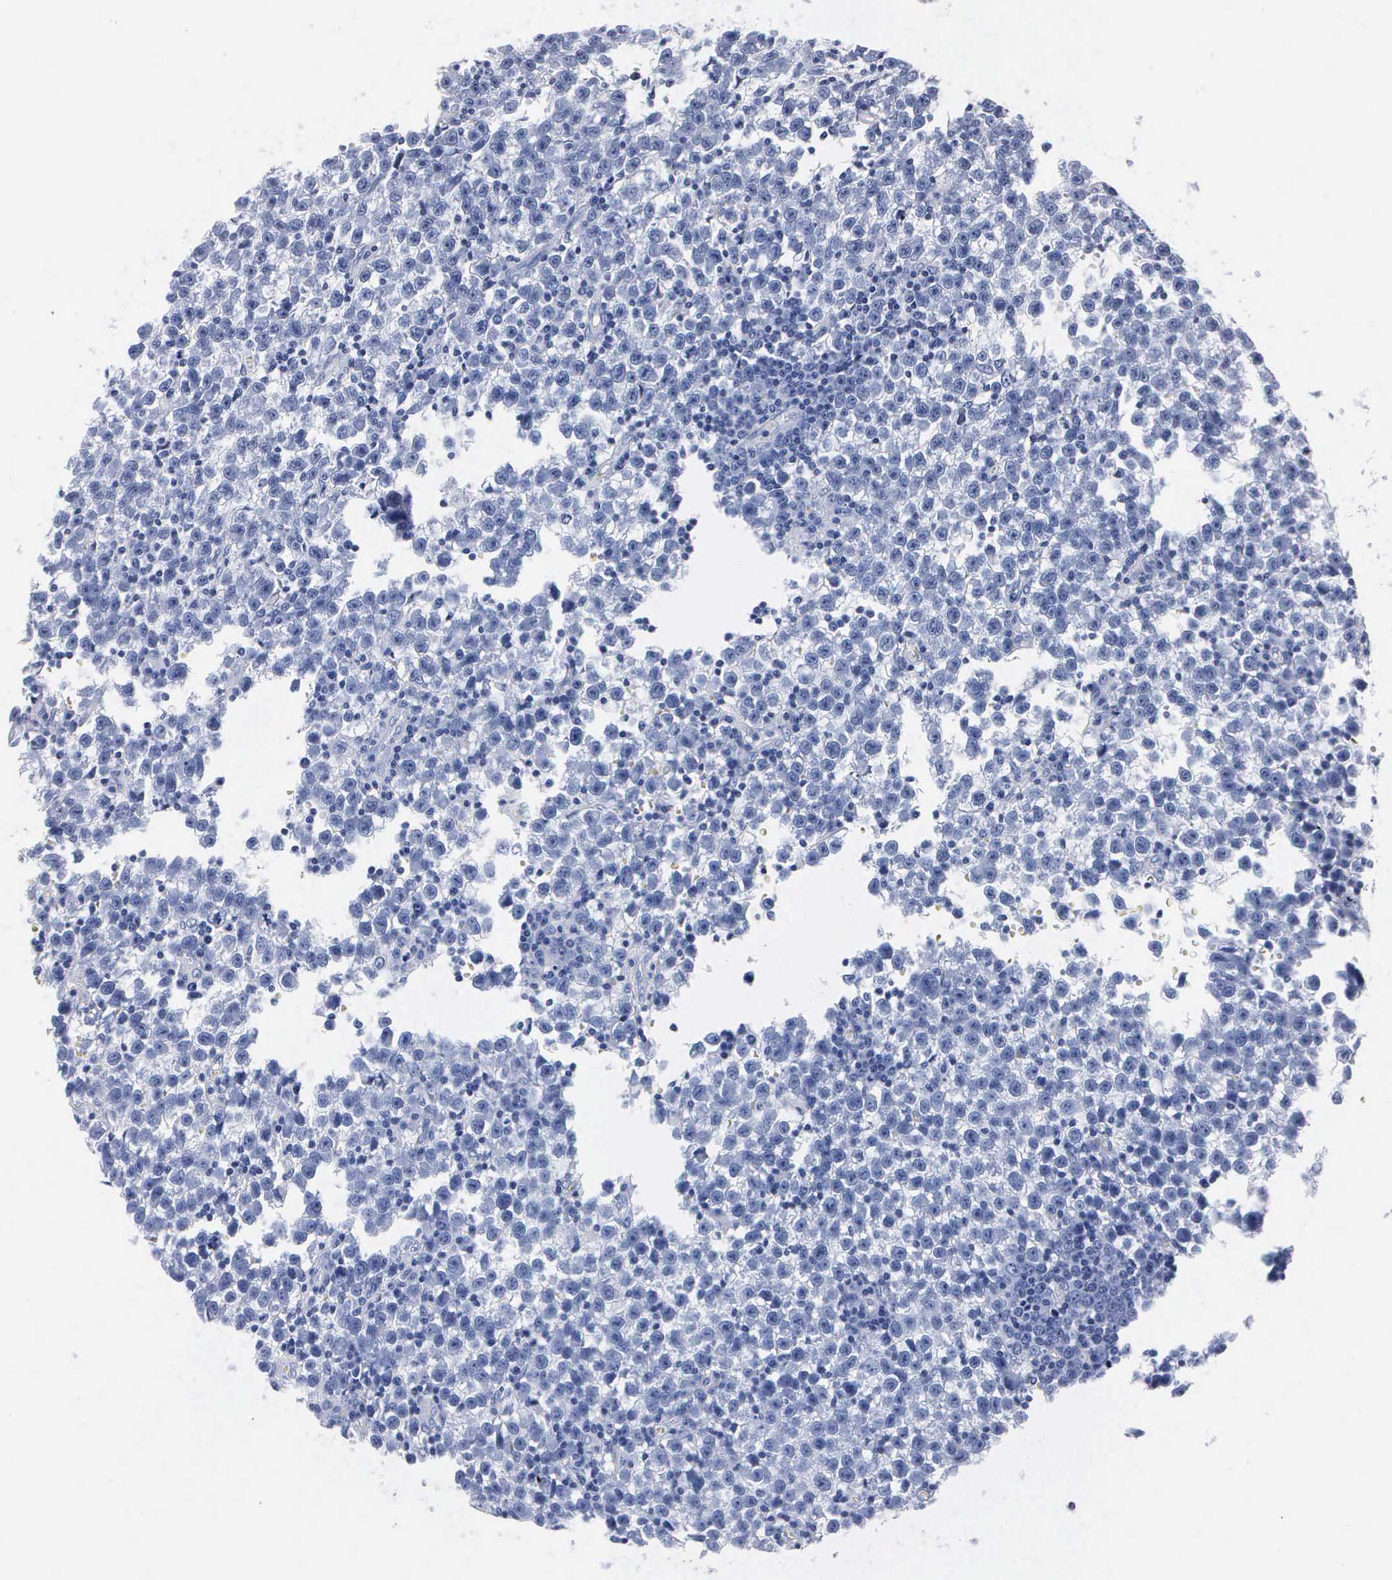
{"staining": {"intensity": "negative", "quantity": "none", "location": "none"}, "tissue": "testis cancer", "cell_type": "Tumor cells", "image_type": "cancer", "snomed": [{"axis": "morphology", "description": "Seminoma, NOS"}, {"axis": "topography", "description": "Testis"}], "caption": "Immunohistochemistry histopathology image of neoplastic tissue: human testis cancer stained with DAB displays no significant protein staining in tumor cells. (DAB immunohistochemistry (IHC), high magnification).", "gene": "MB", "patient": {"sex": "male", "age": 35}}